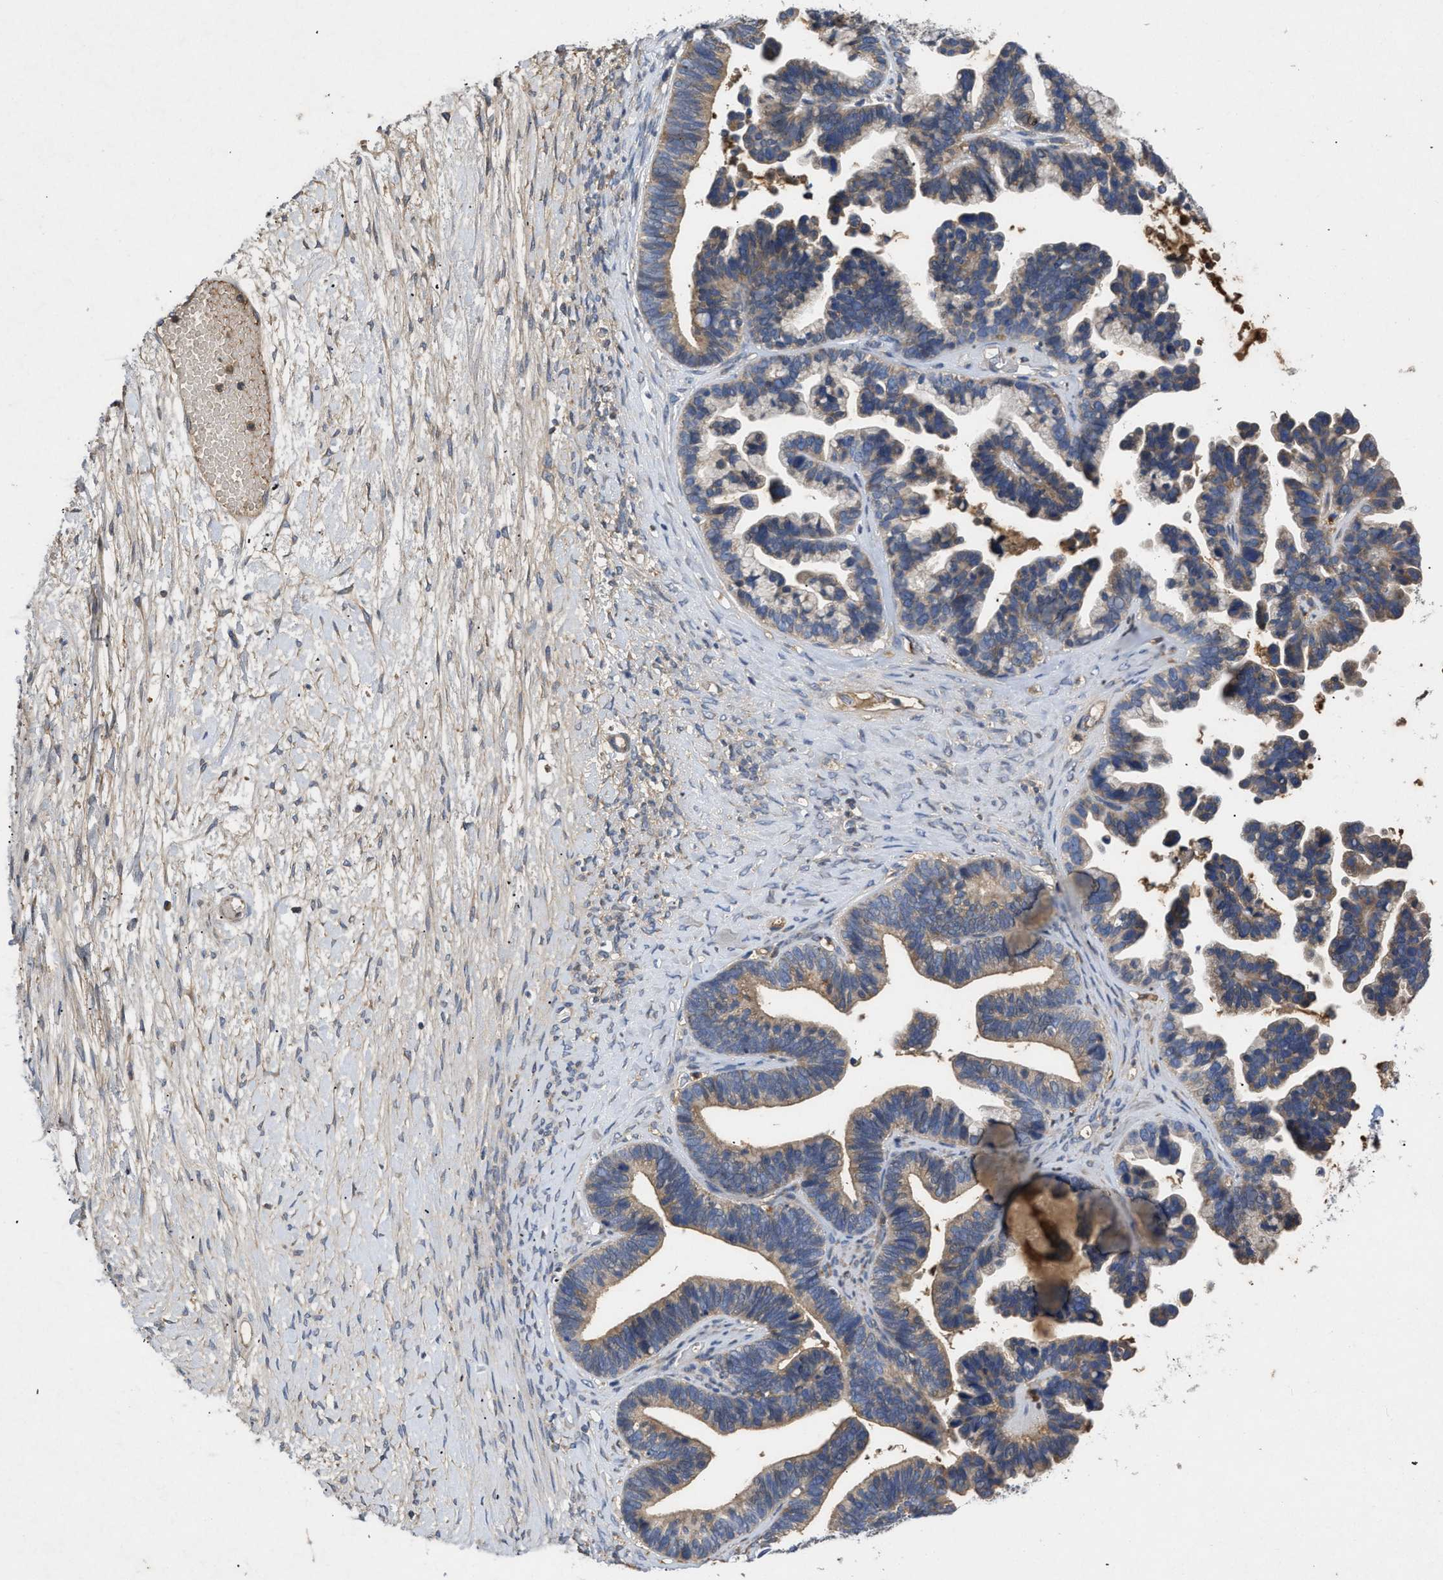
{"staining": {"intensity": "moderate", "quantity": ">75%", "location": "cytoplasmic/membranous"}, "tissue": "ovarian cancer", "cell_type": "Tumor cells", "image_type": "cancer", "snomed": [{"axis": "morphology", "description": "Cystadenocarcinoma, serous, NOS"}, {"axis": "topography", "description": "Ovary"}], "caption": "A brown stain labels moderate cytoplasmic/membranous positivity of a protein in ovarian cancer (serous cystadenocarcinoma) tumor cells. (Brightfield microscopy of DAB IHC at high magnification).", "gene": "VPS4A", "patient": {"sex": "female", "age": 56}}